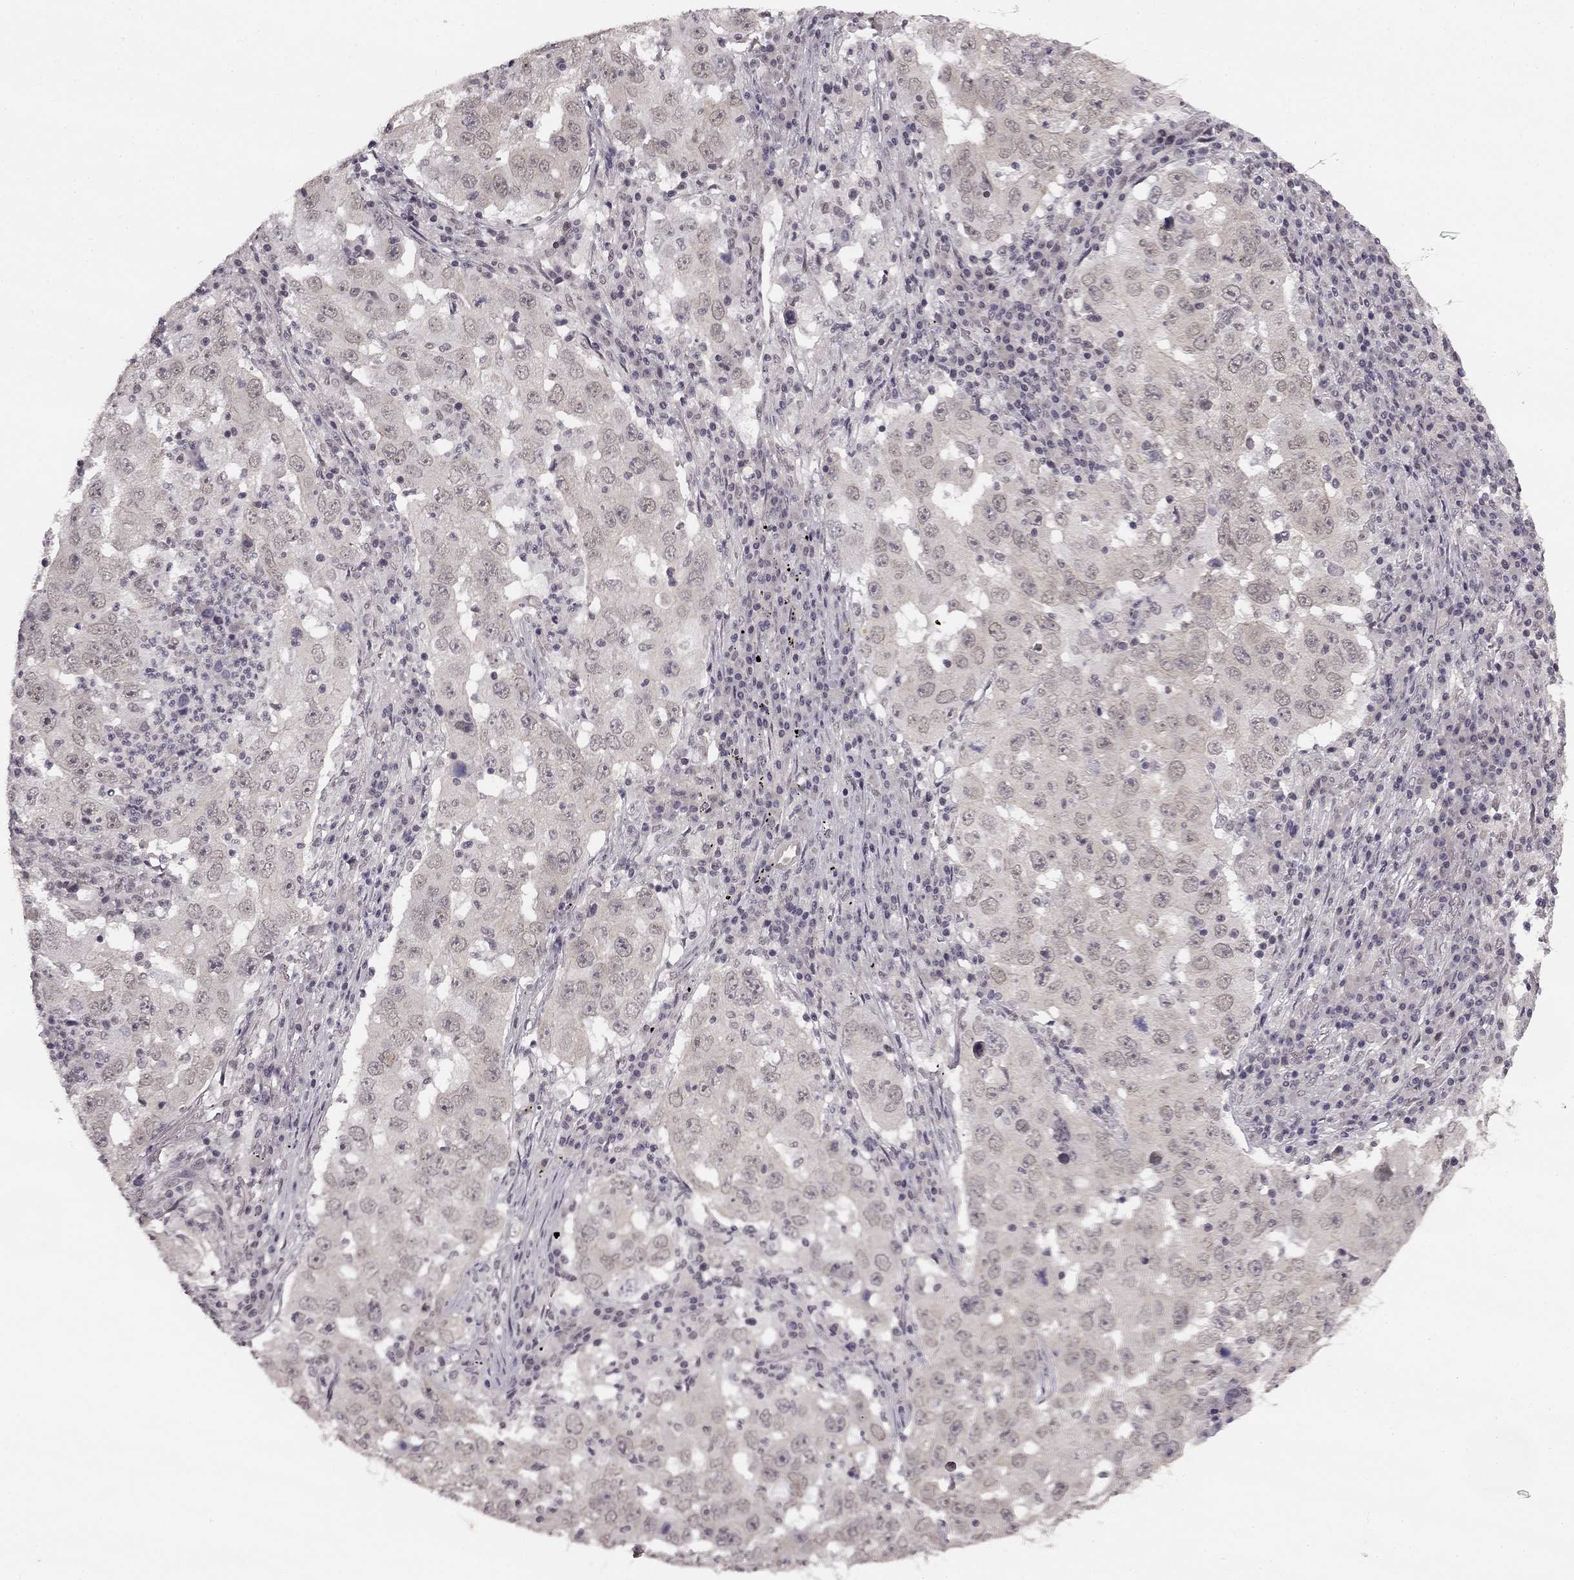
{"staining": {"intensity": "negative", "quantity": "none", "location": "none"}, "tissue": "lung cancer", "cell_type": "Tumor cells", "image_type": "cancer", "snomed": [{"axis": "morphology", "description": "Adenocarcinoma, NOS"}, {"axis": "topography", "description": "Lung"}], "caption": "A photomicrograph of human lung adenocarcinoma is negative for staining in tumor cells.", "gene": "HCN4", "patient": {"sex": "male", "age": 73}}